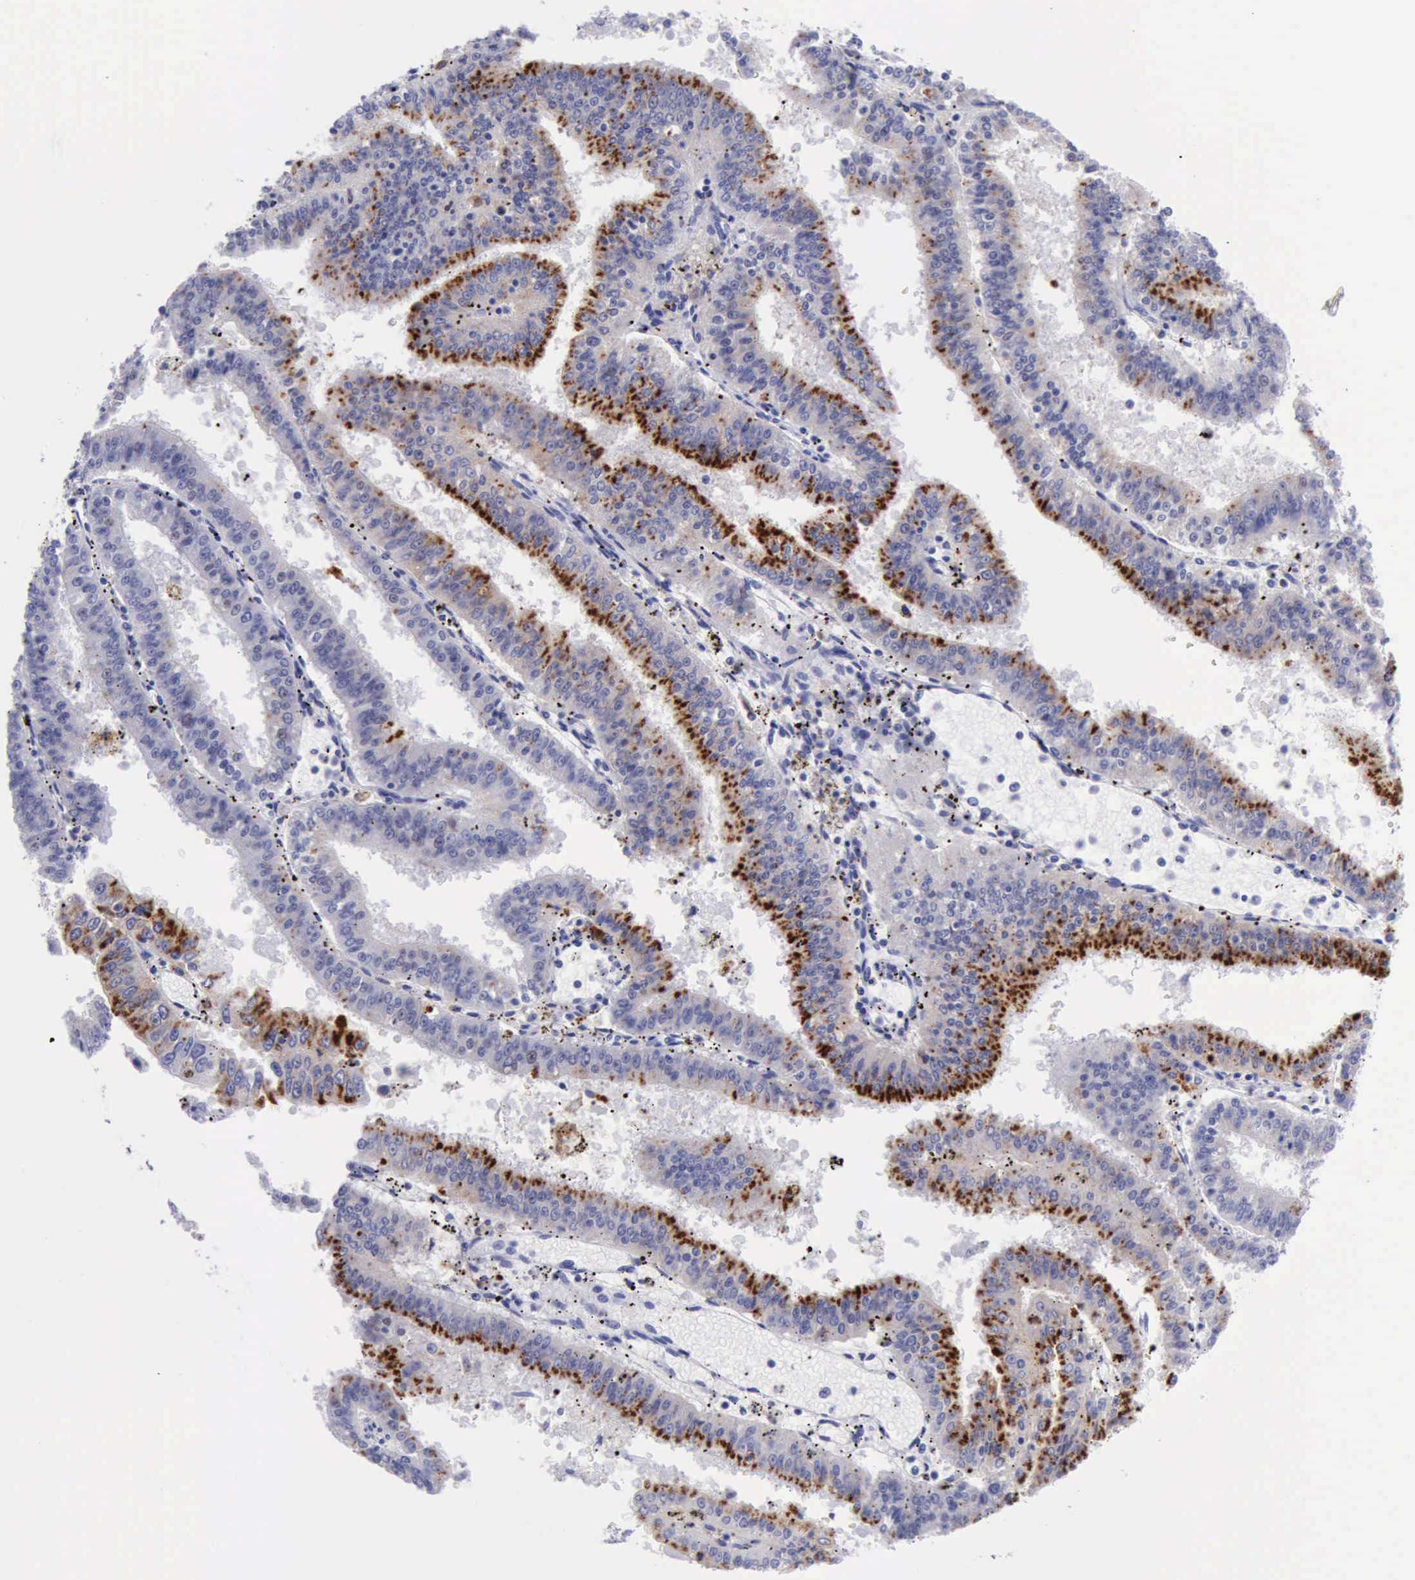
{"staining": {"intensity": "strong", "quantity": "25%-75%", "location": "cytoplasmic/membranous,nuclear"}, "tissue": "endometrial cancer", "cell_type": "Tumor cells", "image_type": "cancer", "snomed": [{"axis": "morphology", "description": "Adenocarcinoma, NOS"}, {"axis": "topography", "description": "Endometrium"}], "caption": "A high-resolution photomicrograph shows immunohistochemistry staining of endometrial cancer (adenocarcinoma), which reveals strong cytoplasmic/membranous and nuclear positivity in approximately 25%-75% of tumor cells.", "gene": "MCM2", "patient": {"sex": "female", "age": 66}}